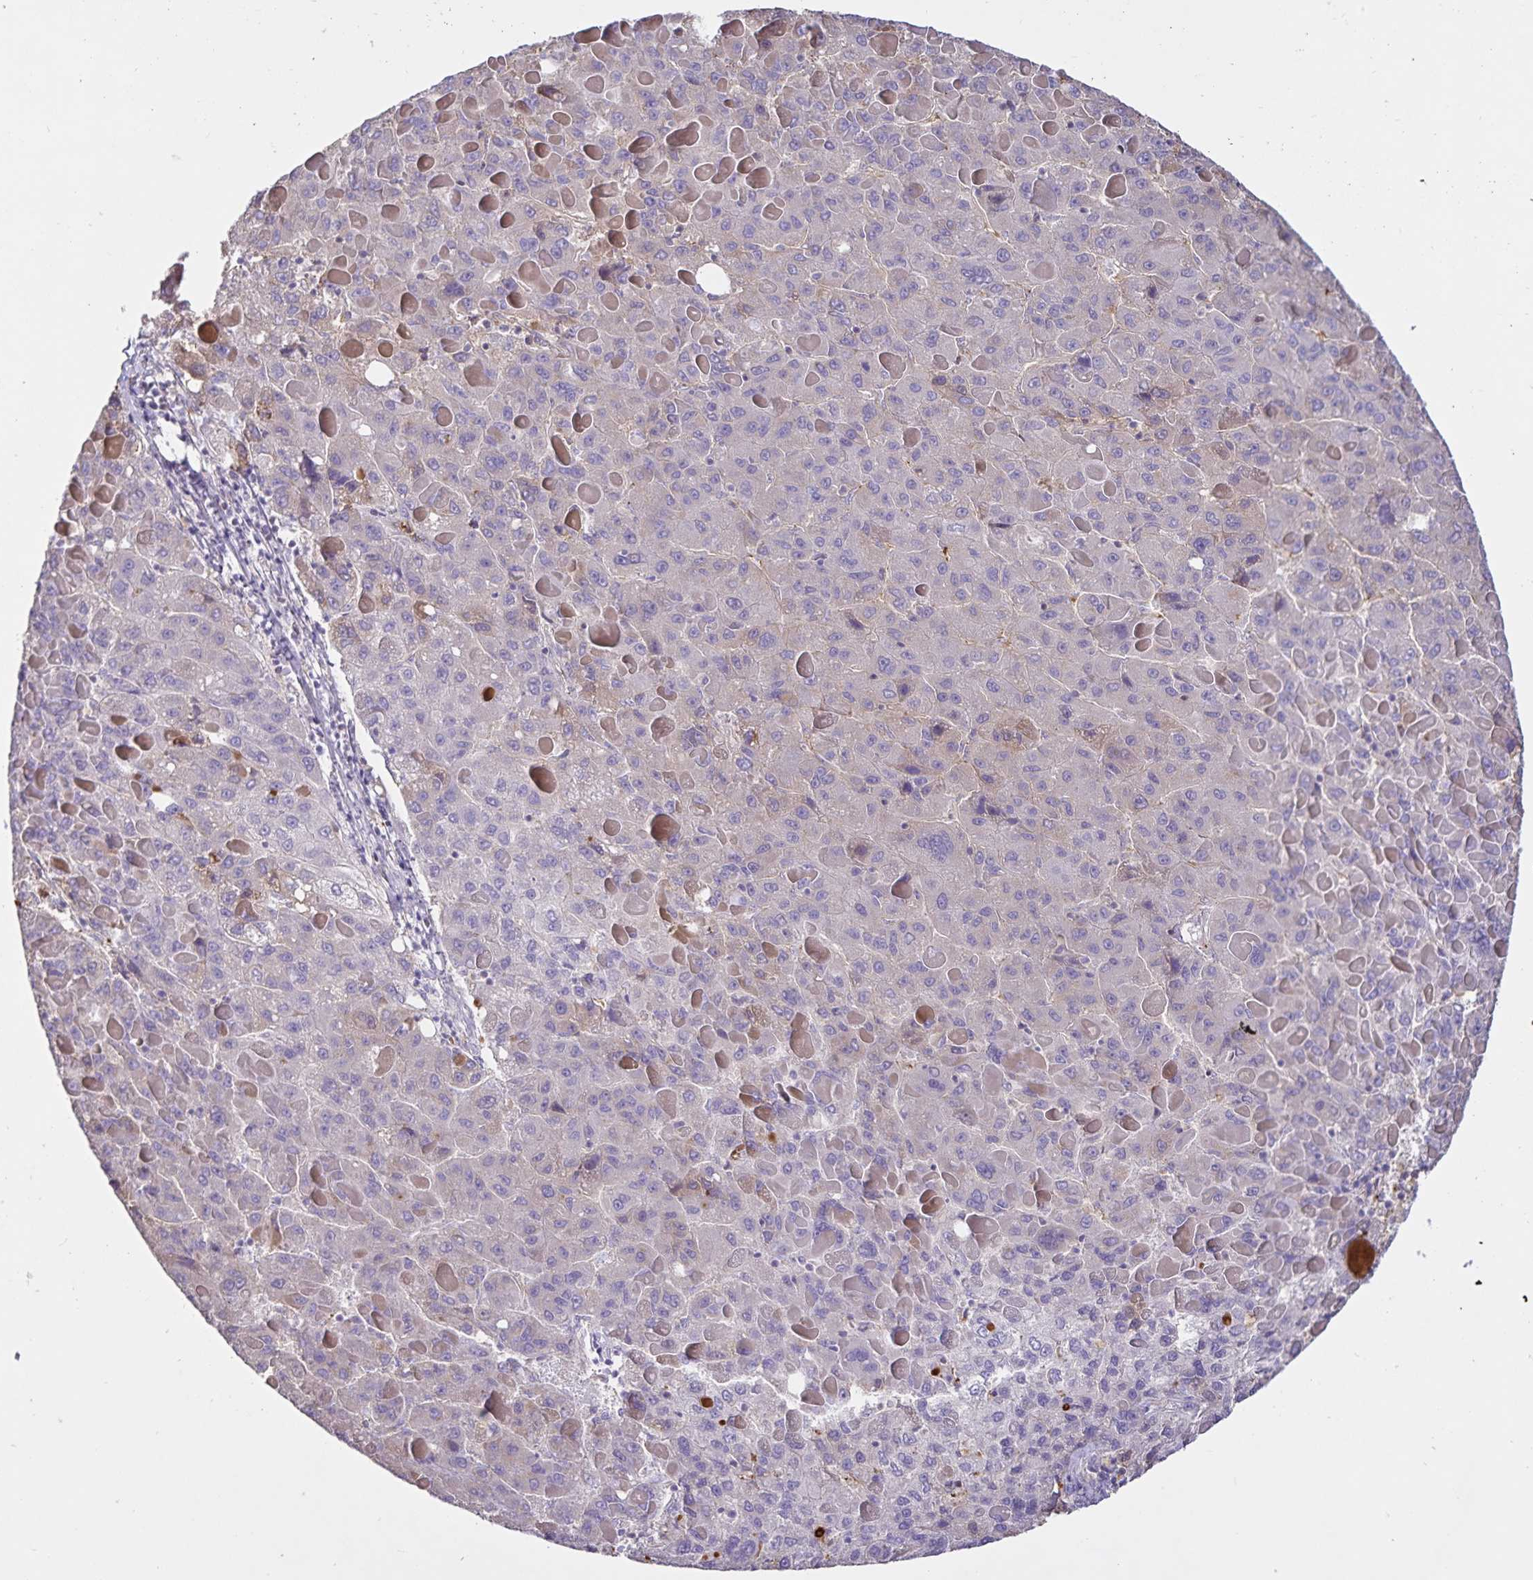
{"staining": {"intensity": "negative", "quantity": "none", "location": "none"}, "tissue": "liver cancer", "cell_type": "Tumor cells", "image_type": "cancer", "snomed": [{"axis": "morphology", "description": "Carcinoma, Hepatocellular, NOS"}, {"axis": "topography", "description": "Liver"}], "caption": "A high-resolution micrograph shows immunohistochemistry (IHC) staining of liver cancer (hepatocellular carcinoma), which reveals no significant positivity in tumor cells.", "gene": "FGG", "patient": {"sex": "female", "age": 82}}